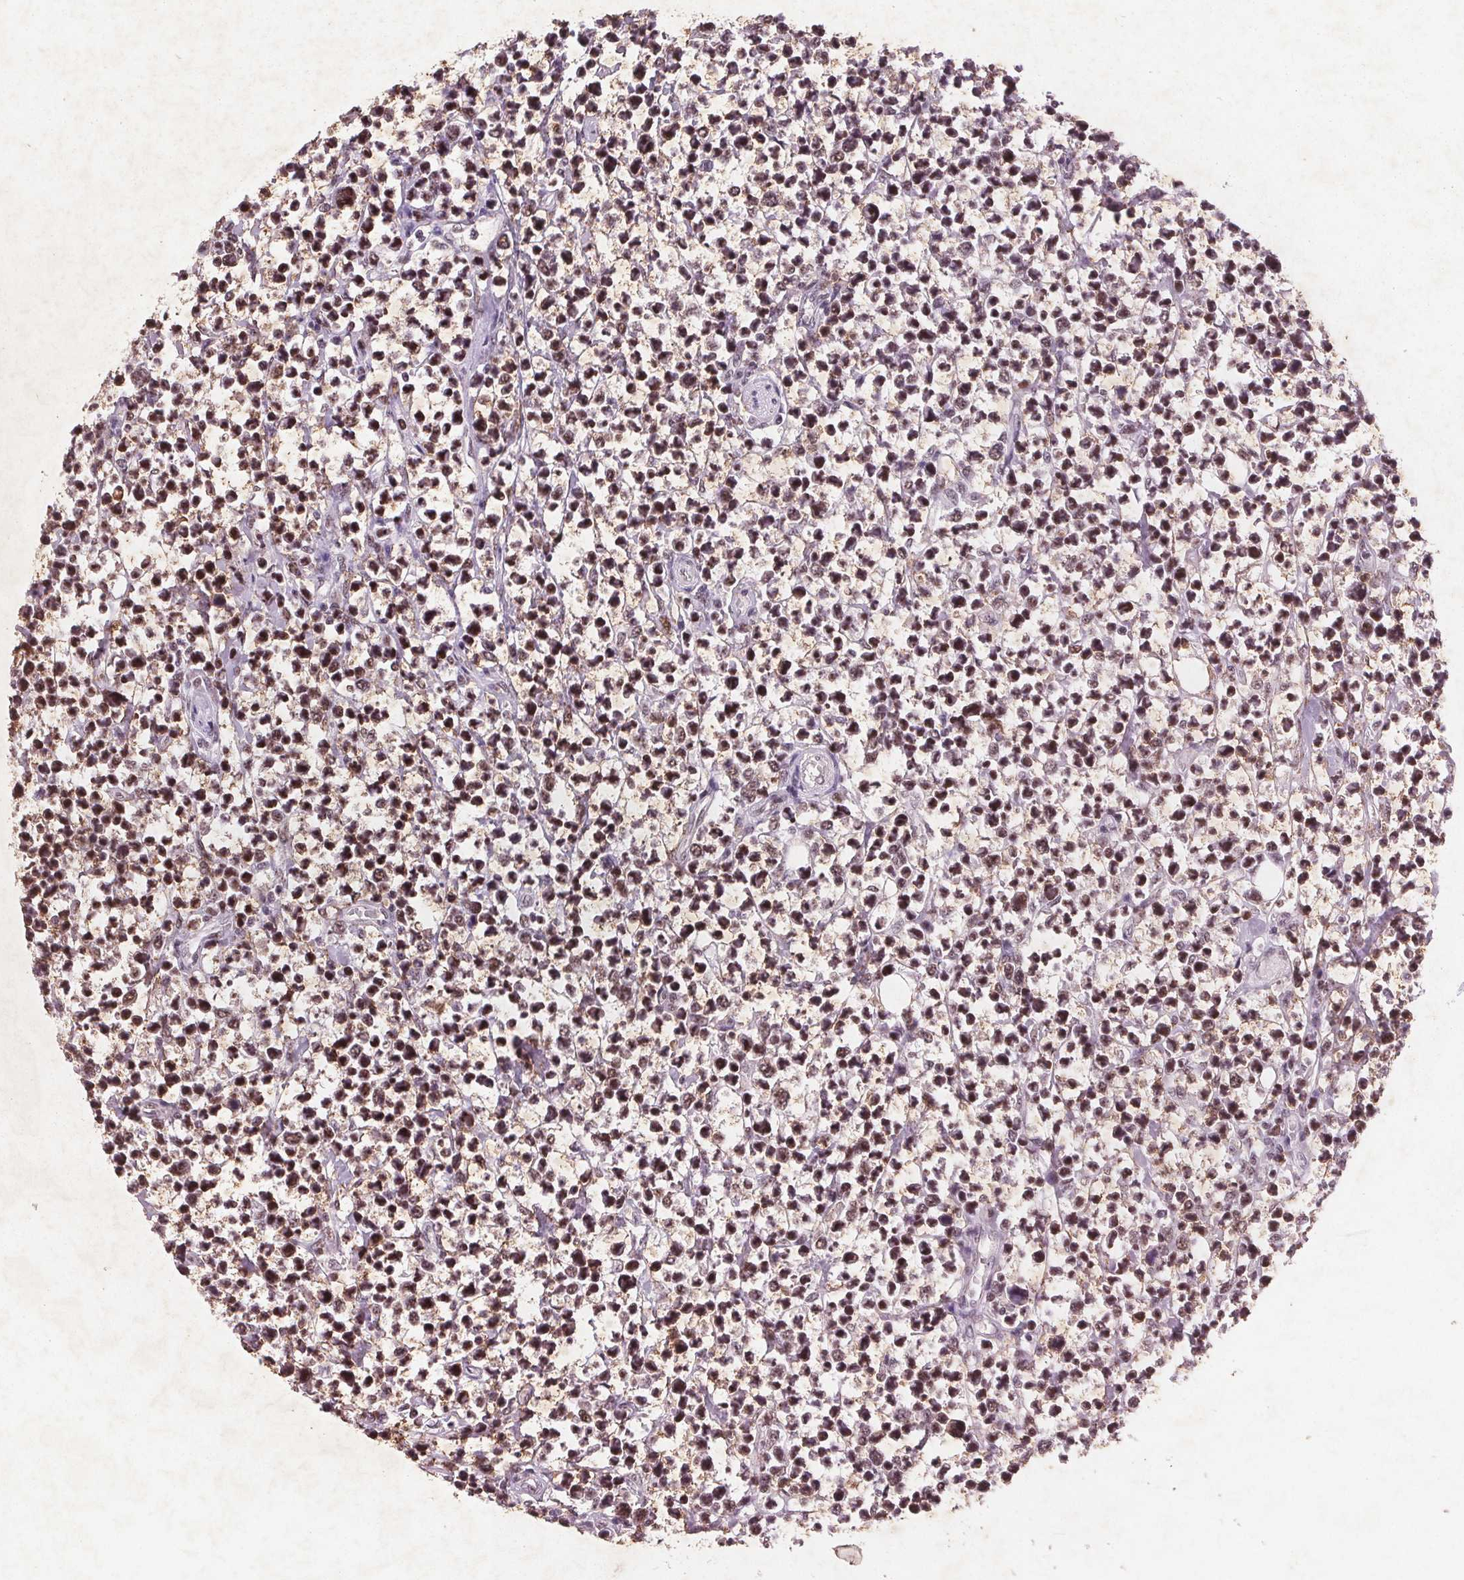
{"staining": {"intensity": "strong", "quantity": ">75%", "location": "nuclear"}, "tissue": "lymphoma", "cell_type": "Tumor cells", "image_type": "cancer", "snomed": [{"axis": "morphology", "description": "Malignant lymphoma, non-Hodgkin's type, High grade"}, {"axis": "topography", "description": "Soft tissue"}], "caption": "Malignant lymphoma, non-Hodgkin's type (high-grade) tissue reveals strong nuclear positivity in about >75% of tumor cells, visualized by immunohistochemistry.", "gene": "RPS6KA2", "patient": {"sex": "female", "age": 56}}